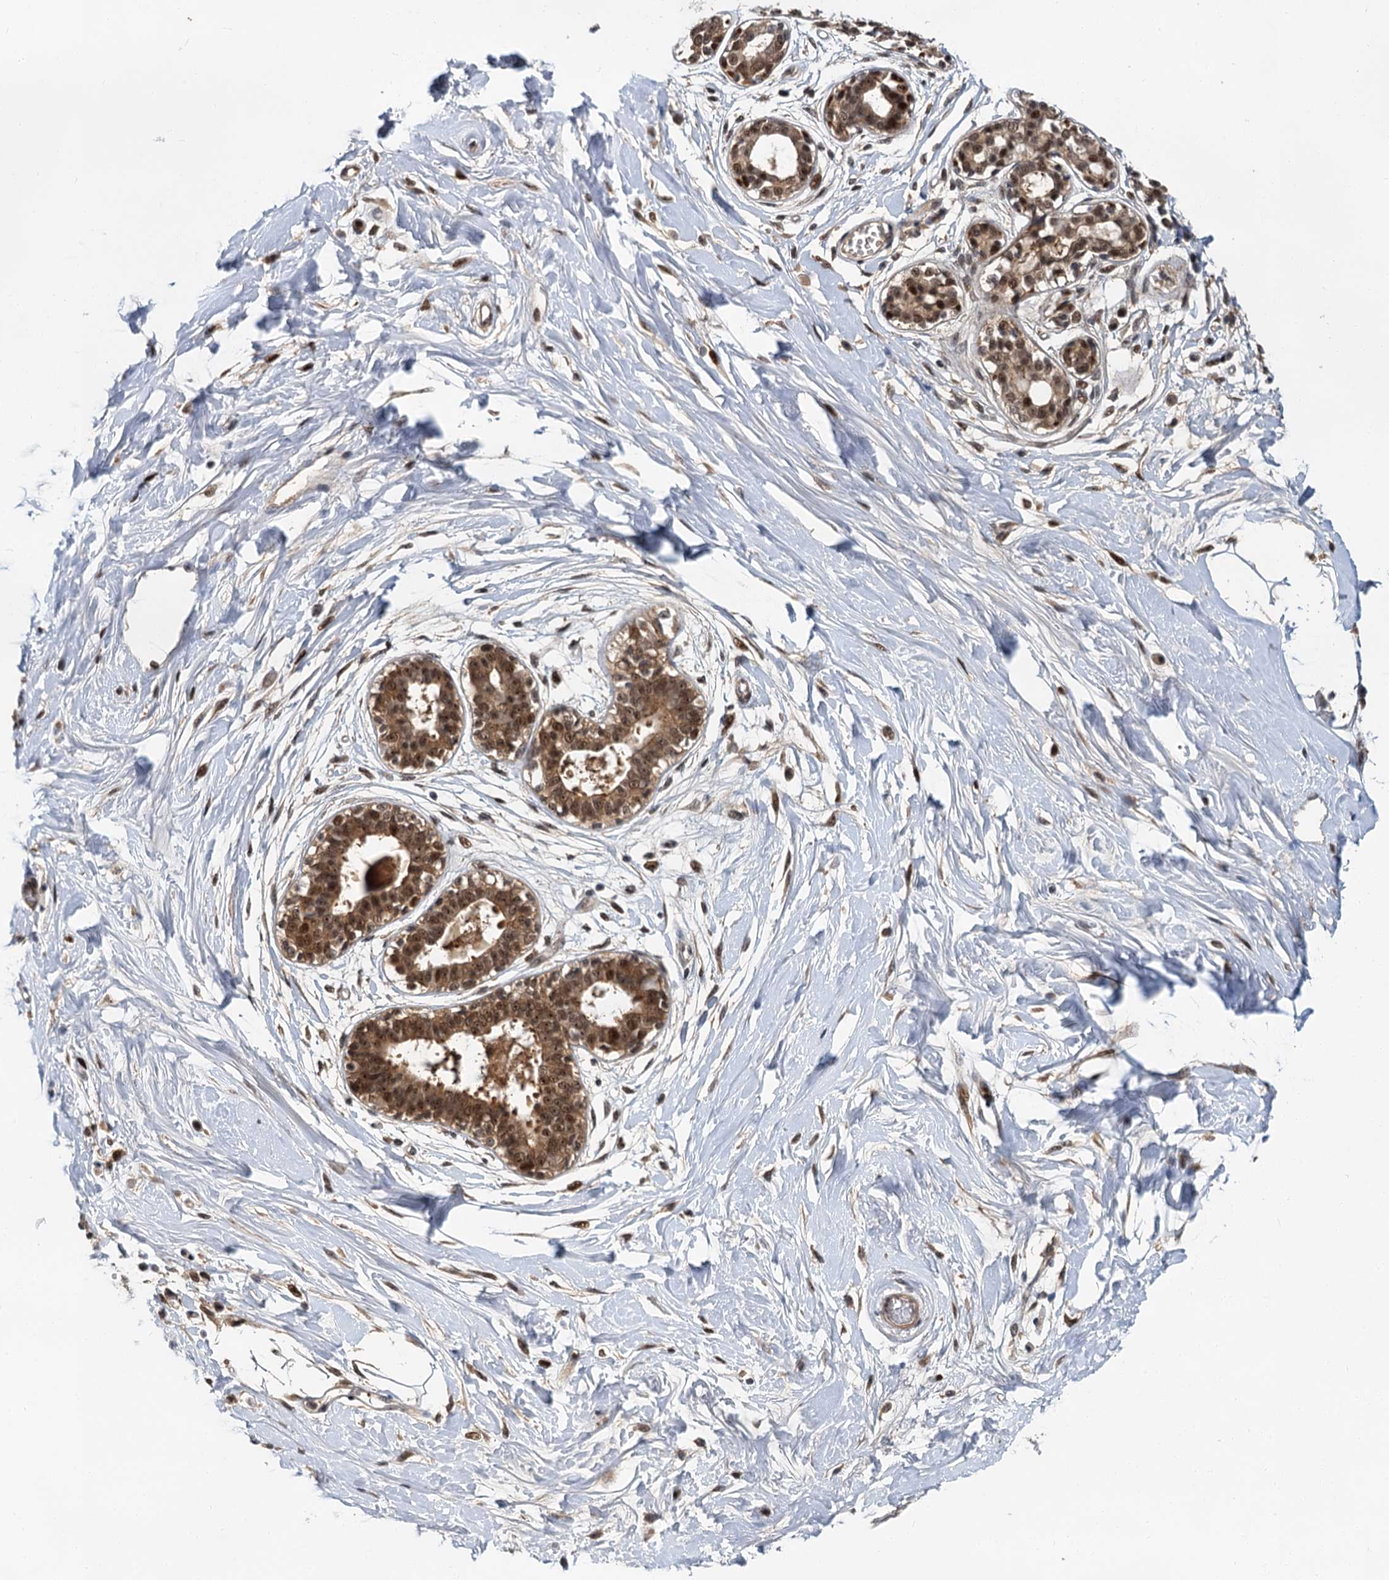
{"staining": {"intensity": "negative", "quantity": "none", "location": "none"}, "tissue": "breast", "cell_type": "Adipocytes", "image_type": "normal", "snomed": [{"axis": "morphology", "description": "Normal tissue, NOS"}, {"axis": "topography", "description": "Breast"}], "caption": "High power microscopy image of an immunohistochemistry micrograph of benign breast, revealing no significant positivity in adipocytes.", "gene": "MBD6", "patient": {"sex": "female", "age": 45}}